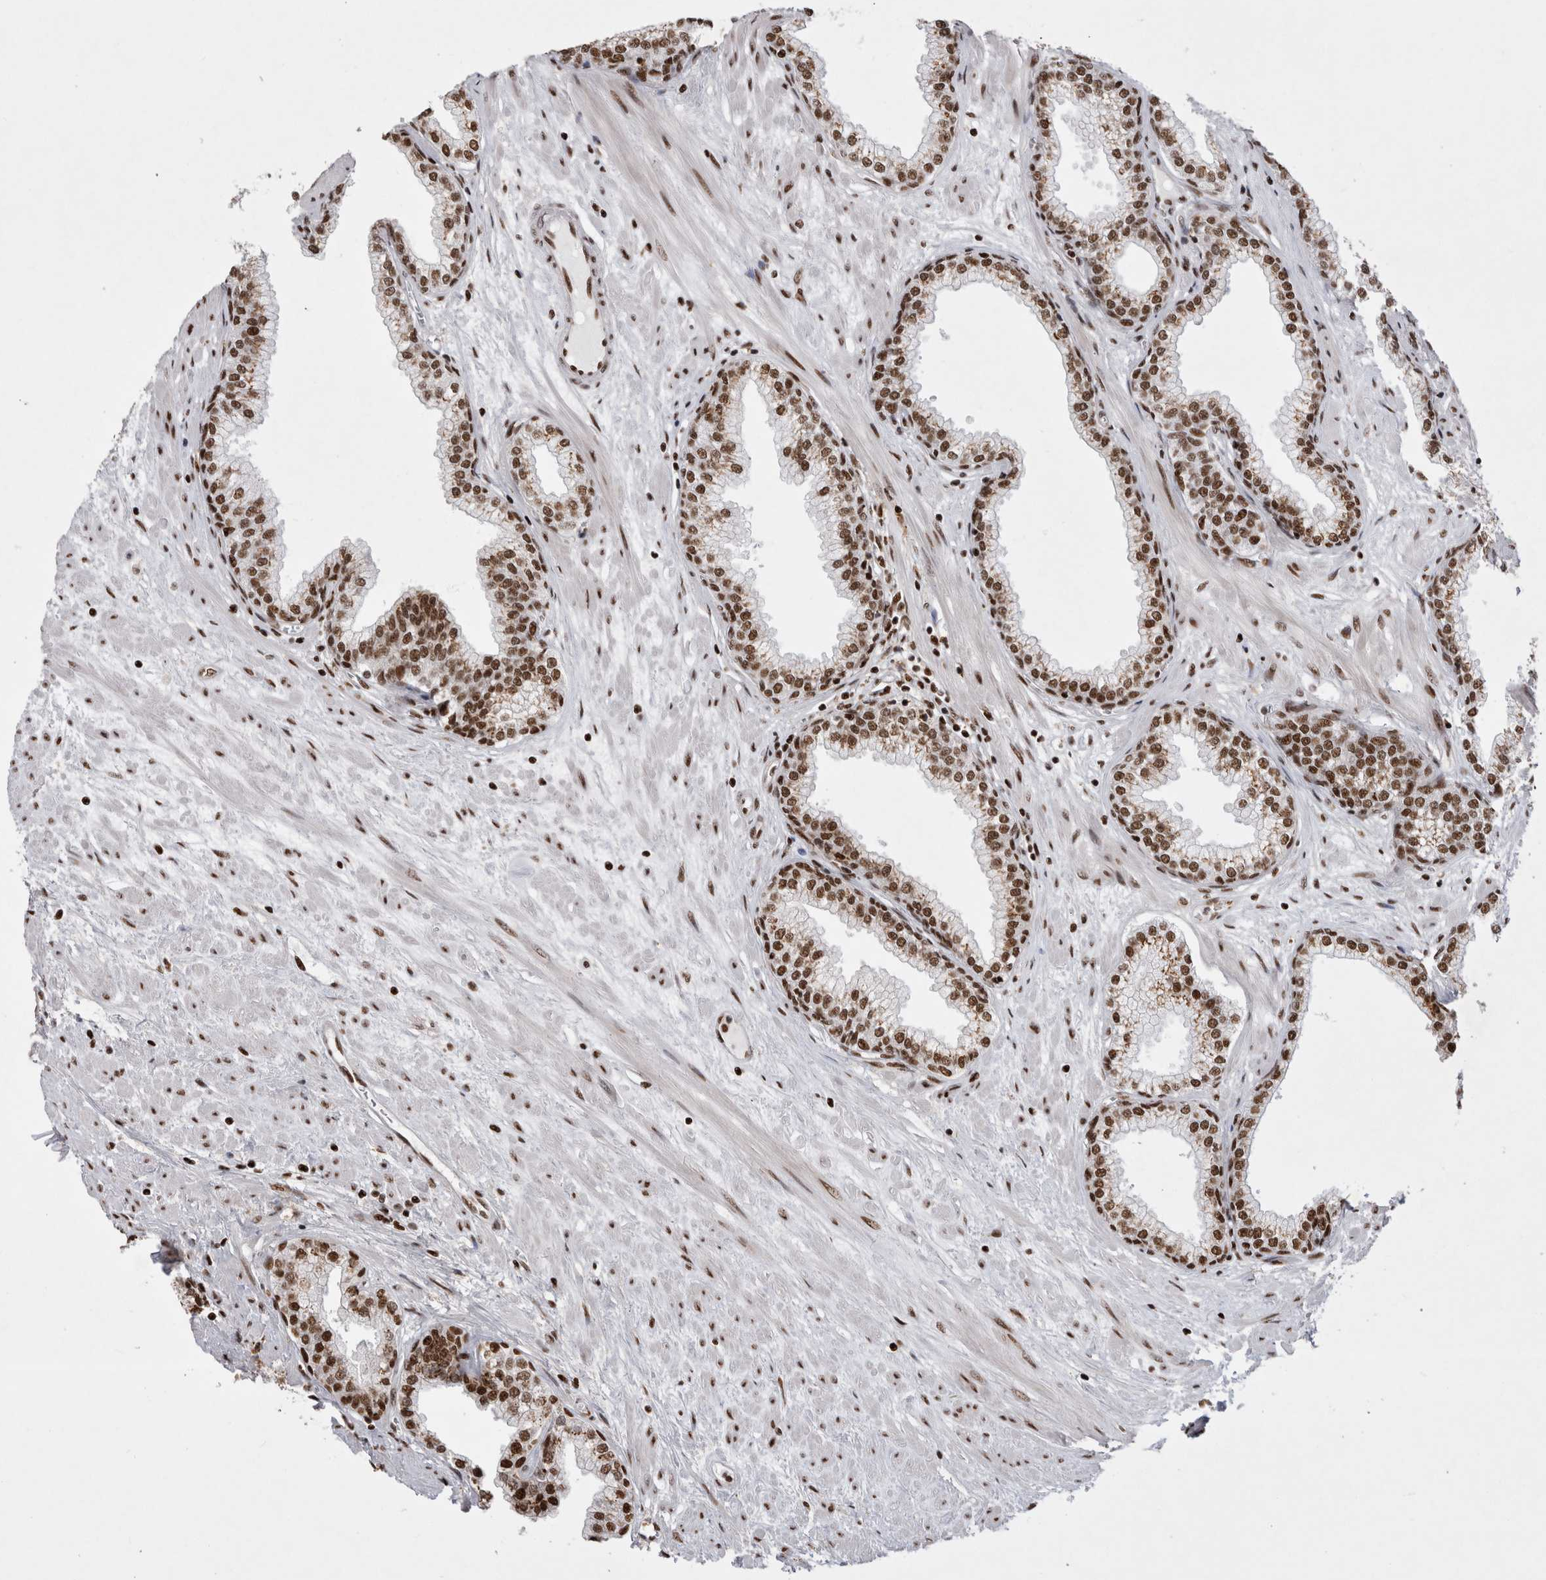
{"staining": {"intensity": "strong", "quantity": ">75%", "location": "nuclear"}, "tissue": "prostate", "cell_type": "Glandular cells", "image_type": "normal", "snomed": [{"axis": "morphology", "description": "Normal tissue, NOS"}, {"axis": "morphology", "description": "Urothelial carcinoma, Low grade"}, {"axis": "topography", "description": "Urinary bladder"}, {"axis": "topography", "description": "Prostate"}], "caption": "DAB (3,3'-diaminobenzidine) immunohistochemical staining of benign human prostate reveals strong nuclear protein staining in about >75% of glandular cells.", "gene": "EYA2", "patient": {"sex": "male", "age": 60}}